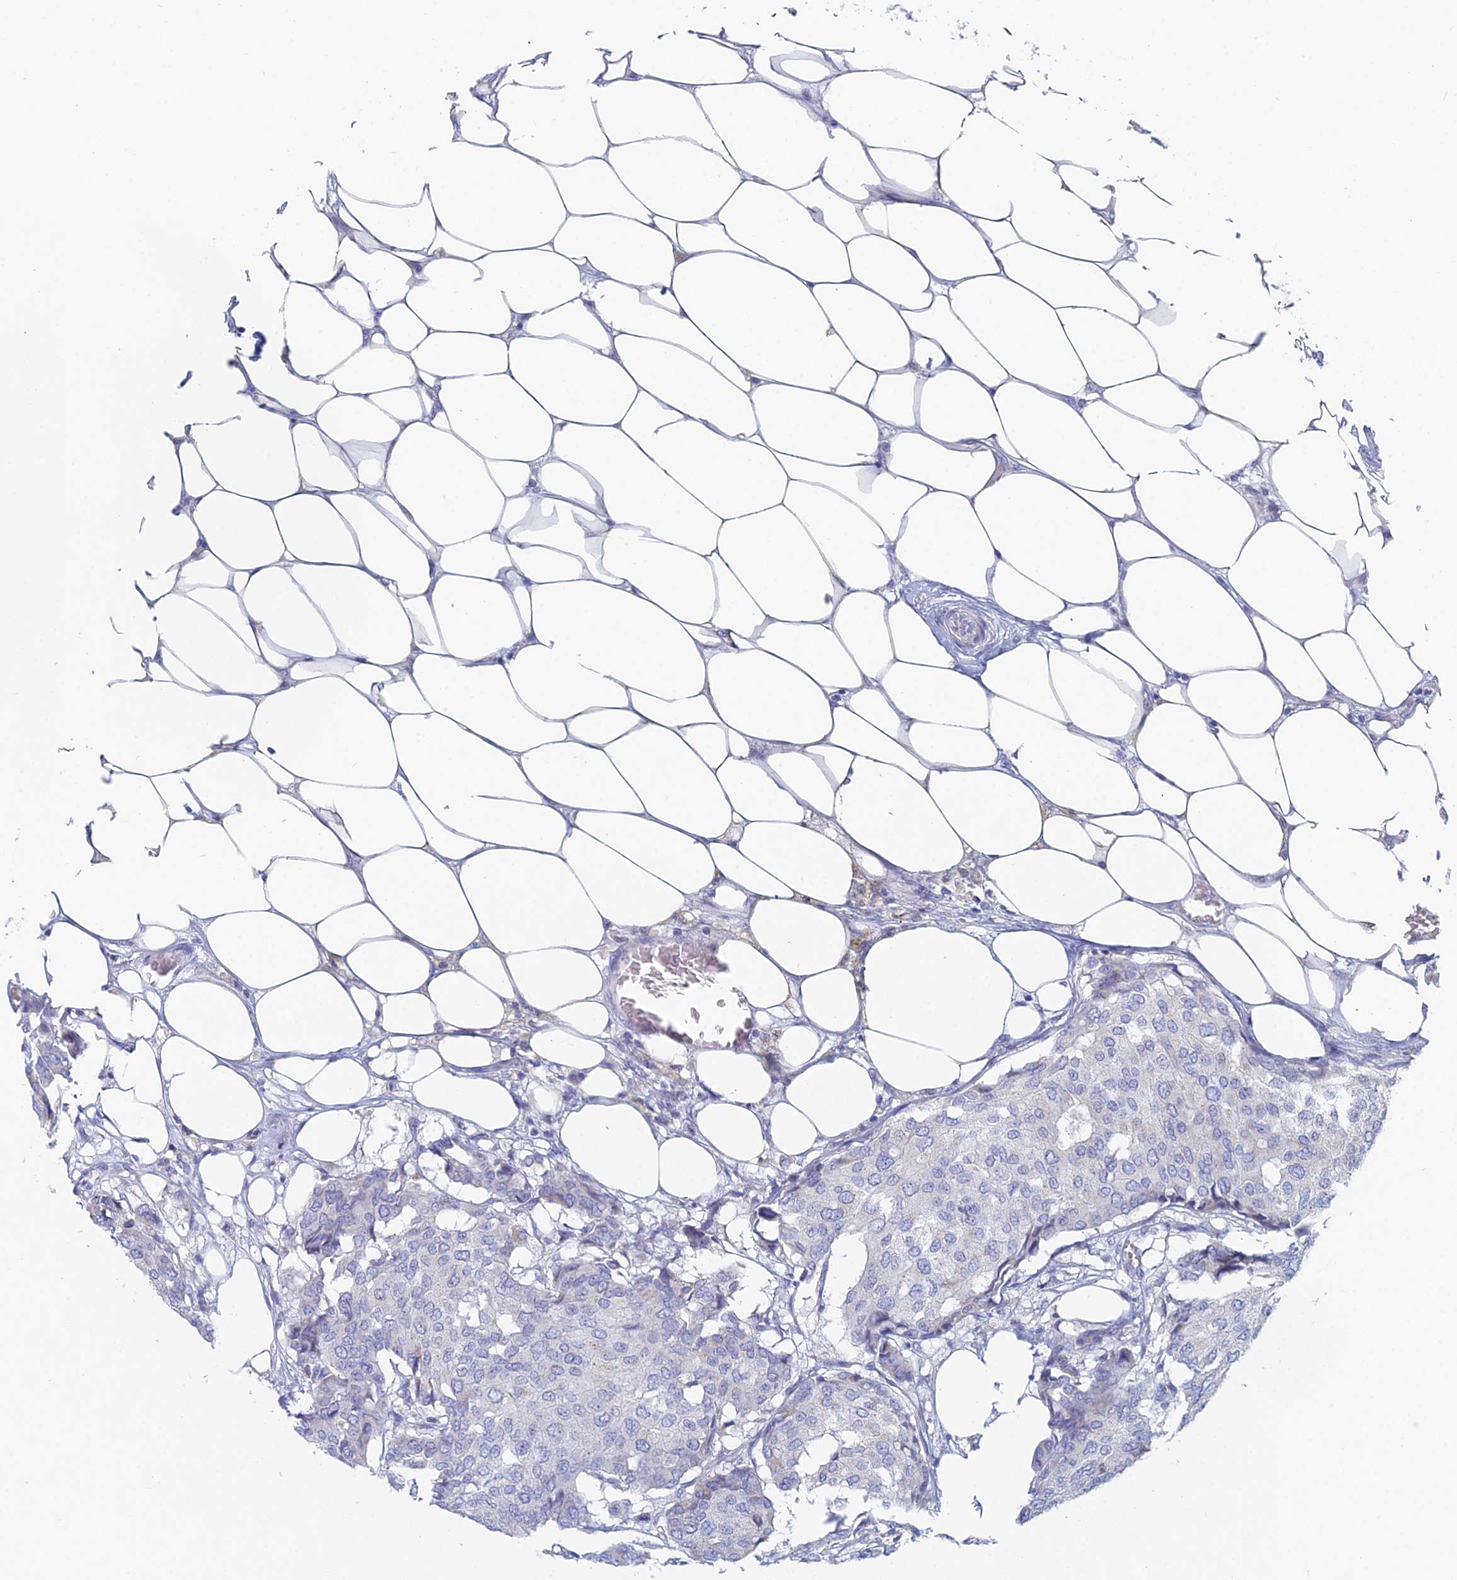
{"staining": {"intensity": "negative", "quantity": "none", "location": "none"}, "tissue": "breast cancer", "cell_type": "Tumor cells", "image_type": "cancer", "snomed": [{"axis": "morphology", "description": "Duct carcinoma"}, {"axis": "topography", "description": "Breast"}], "caption": "Protein analysis of breast invasive ductal carcinoma displays no significant staining in tumor cells.", "gene": "ACSM1", "patient": {"sex": "female", "age": 75}}